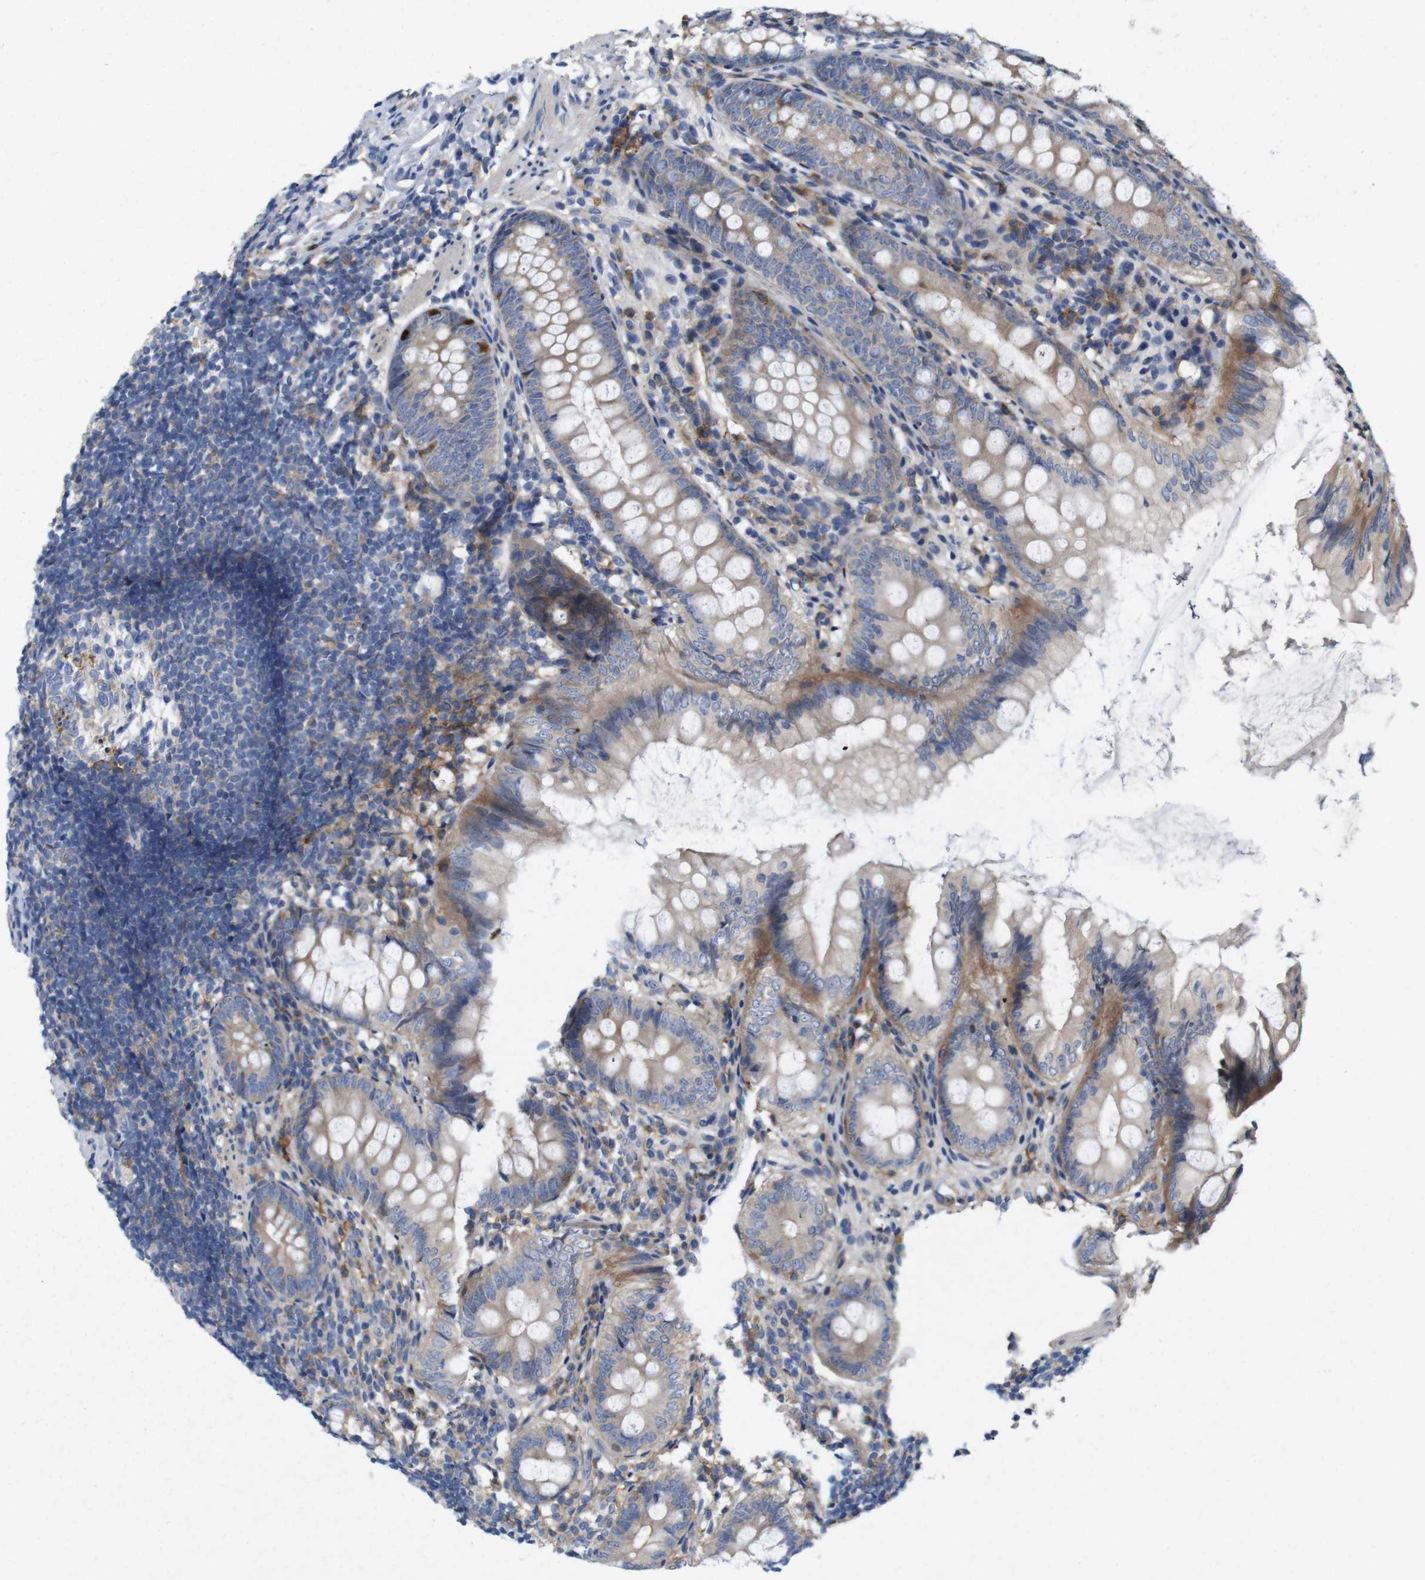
{"staining": {"intensity": "weak", "quantity": ">75%", "location": "cytoplasmic/membranous"}, "tissue": "appendix", "cell_type": "Glandular cells", "image_type": "normal", "snomed": [{"axis": "morphology", "description": "Normal tissue, NOS"}, {"axis": "topography", "description": "Appendix"}], "caption": "Appendix stained with a brown dye exhibits weak cytoplasmic/membranous positive staining in approximately >75% of glandular cells.", "gene": "SIGLEC8", "patient": {"sex": "female", "age": 77}}